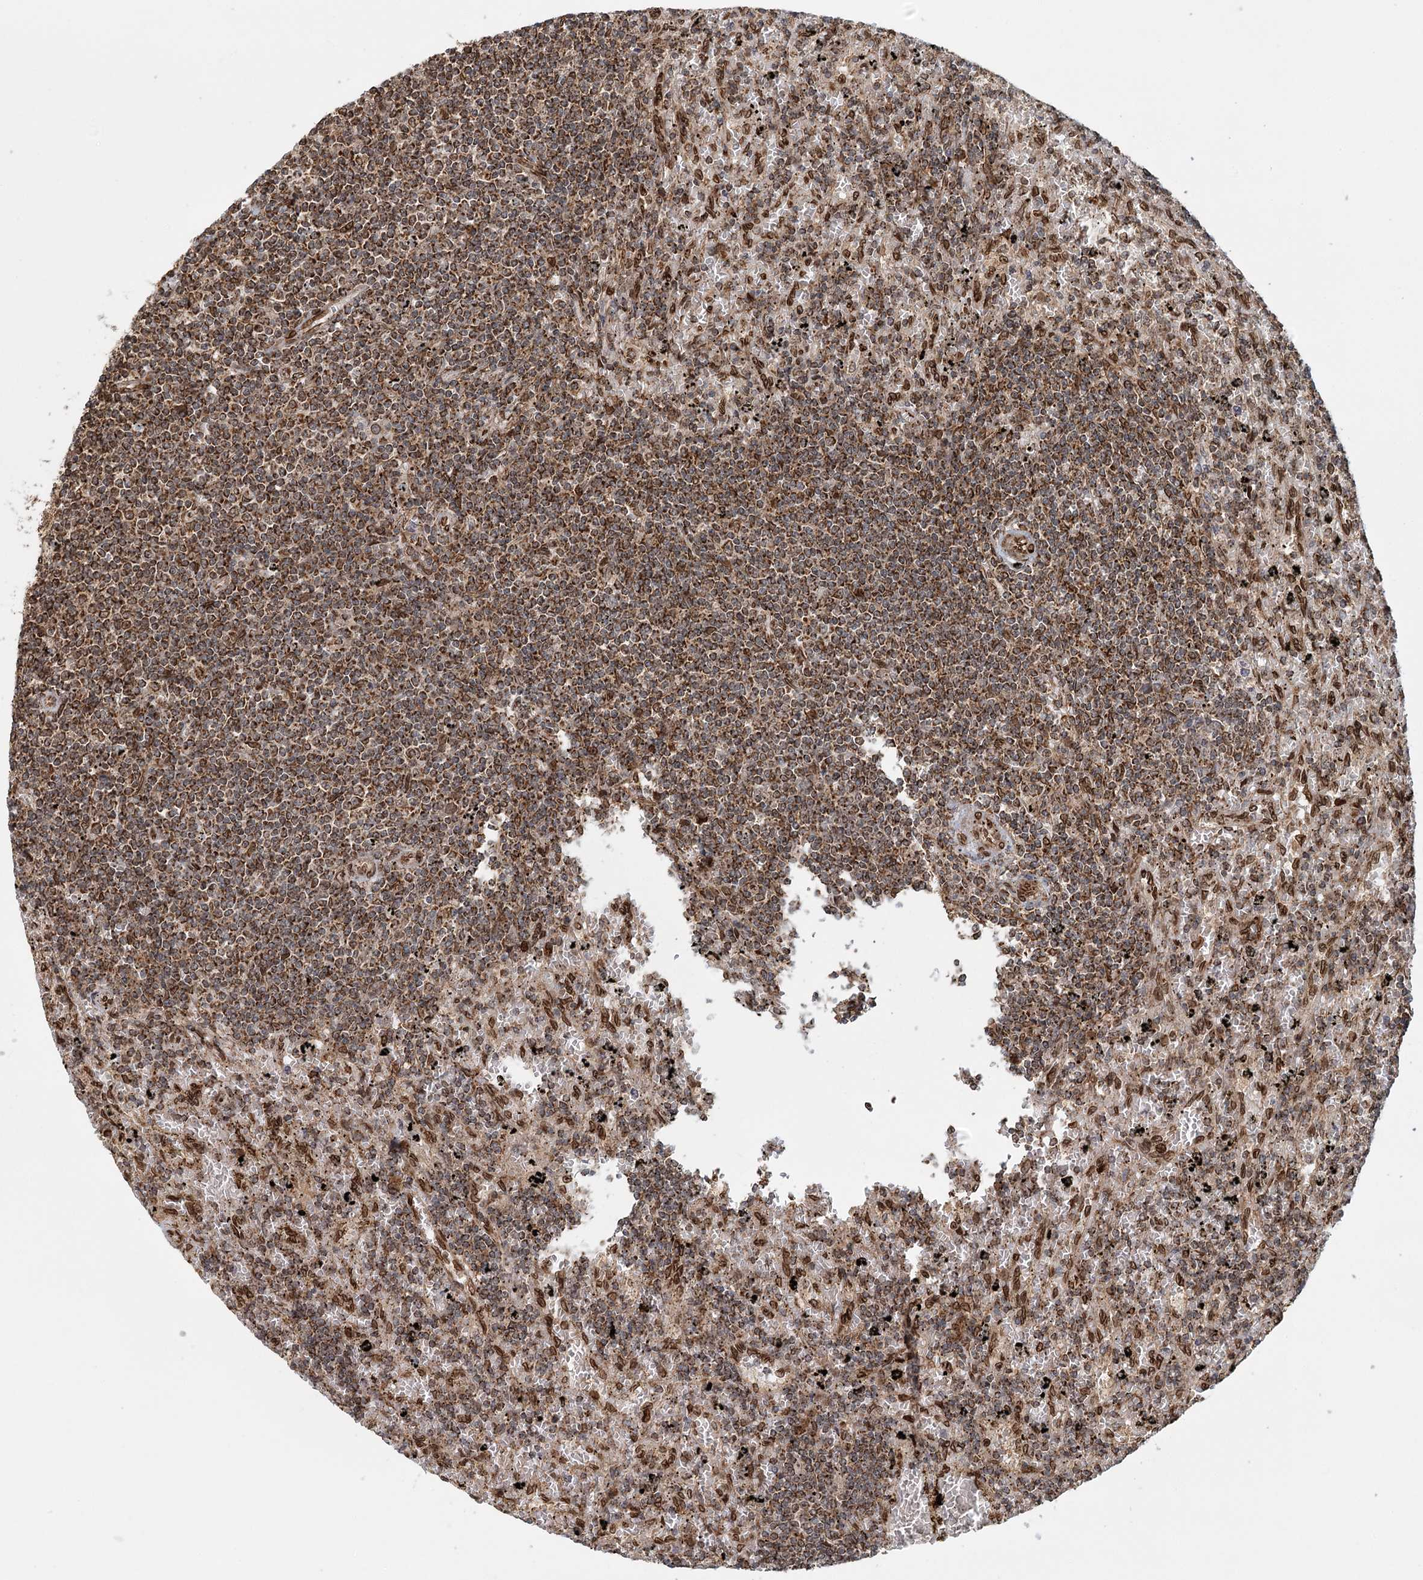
{"staining": {"intensity": "moderate", "quantity": ">75%", "location": "cytoplasmic/membranous"}, "tissue": "lymphoma", "cell_type": "Tumor cells", "image_type": "cancer", "snomed": [{"axis": "morphology", "description": "Malignant lymphoma, non-Hodgkin's type, Low grade"}, {"axis": "topography", "description": "Spleen"}], "caption": "Malignant lymphoma, non-Hodgkin's type (low-grade) tissue demonstrates moderate cytoplasmic/membranous expression in approximately >75% of tumor cells (IHC, brightfield microscopy, high magnification).", "gene": "BCKDHA", "patient": {"sex": "male", "age": 76}}